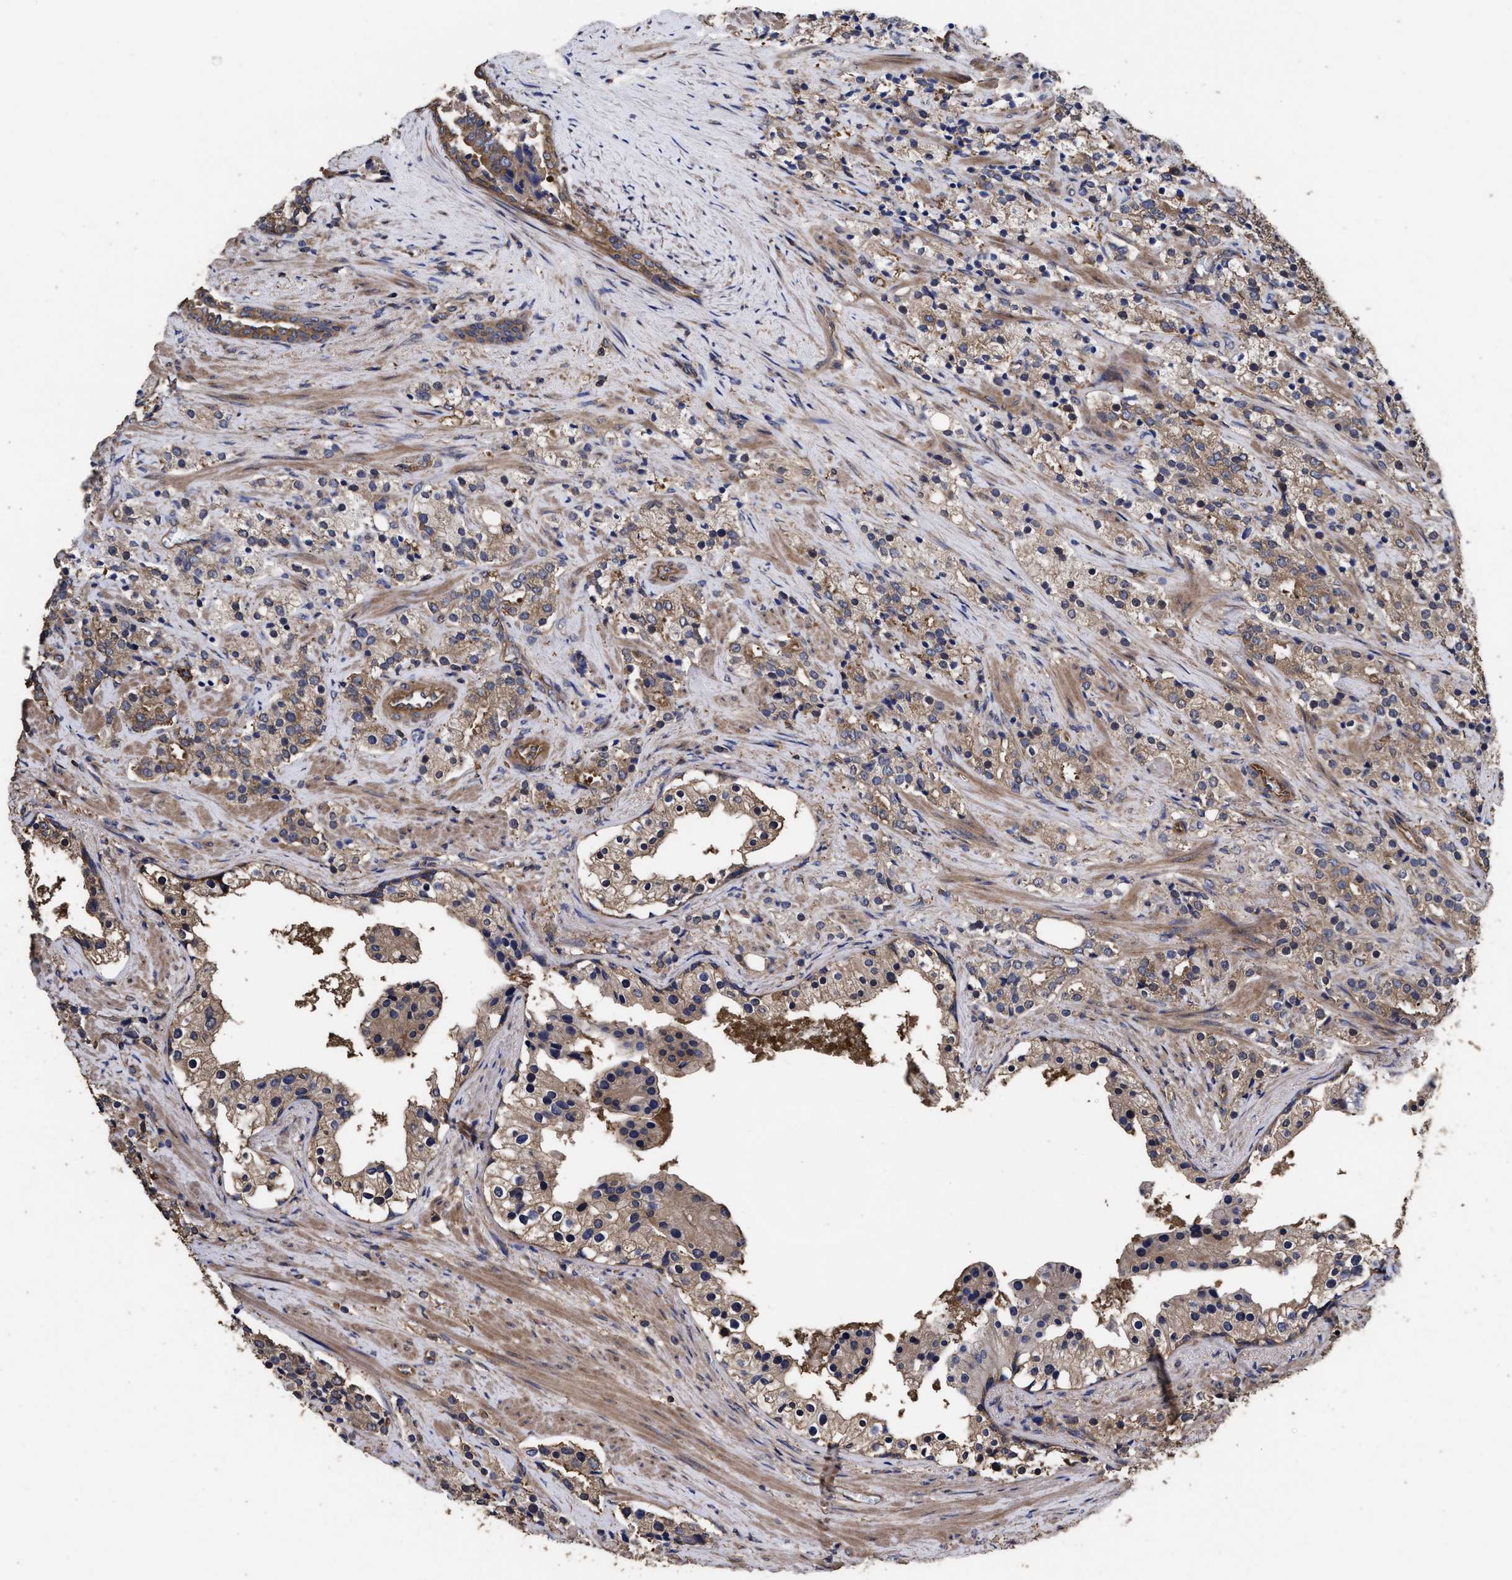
{"staining": {"intensity": "moderate", "quantity": ">75%", "location": "cytoplasmic/membranous"}, "tissue": "prostate cancer", "cell_type": "Tumor cells", "image_type": "cancer", "snomed": [{"axis": "morphology", "description": "Adenocarcinoma, High grade"}, {"axis": "topography", "description": "Prostate"}], "caption": "Immunohistochemistry (IHC) of human prostate cancer (adenocarcinoma (high-grade)) displays medium levels of moderate cytoplasmic/membranous positivity in approximately >75% of tumor cells.", "gene": "MARS1", "patient": {"sex": "male", "age": 71}}